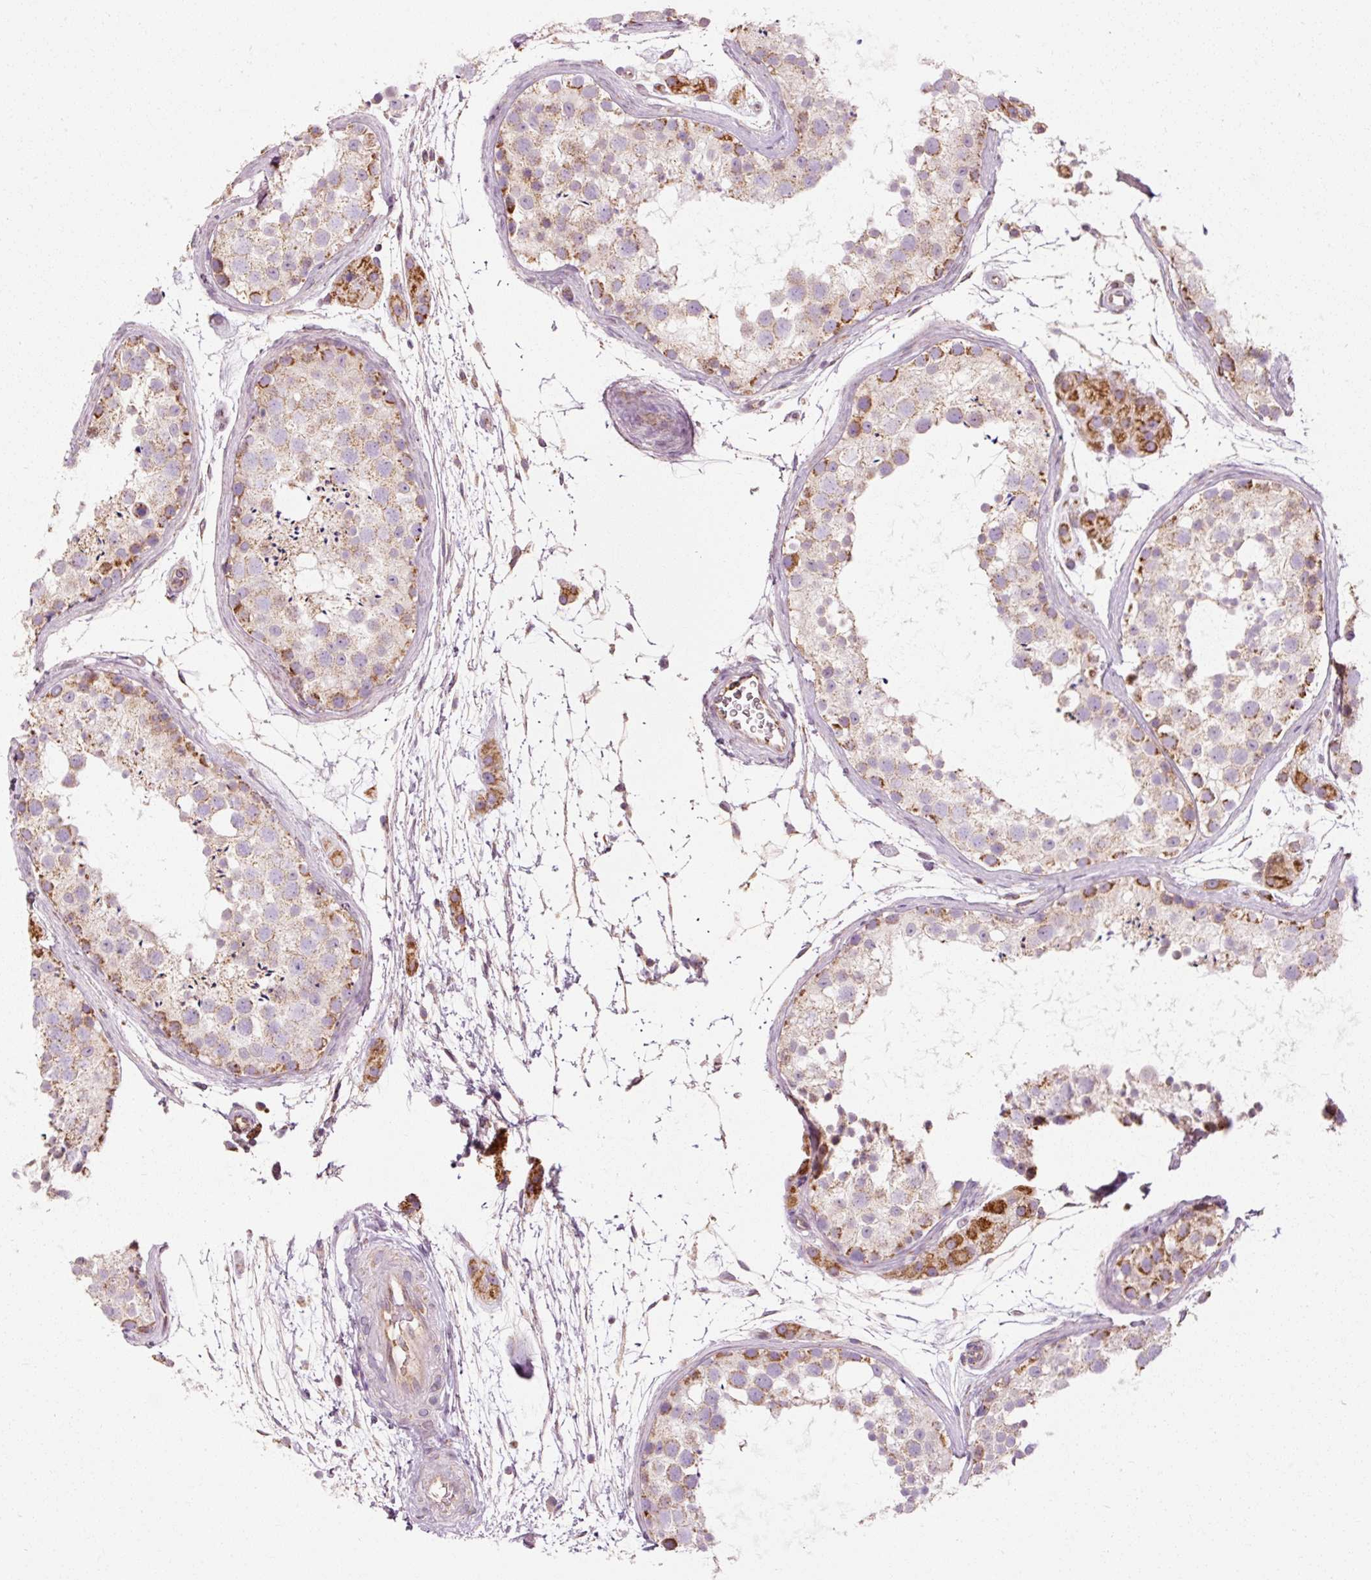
{"staining": {"intensity": "moderate", "quantity": "<25%", "location": "cytoplasmic/membranous"}, "tissue": "testis", "cell_type": "Cells in seminiferous ducts", "image_type": "normal", "snomed": [{"axis": "morphology", "description": "Normal tissue, NOS"}, {"axis": "topography", "description": "Testis"}], "caption": "Immunohistochemical staining of normal testis exhibits moderate cytoplasmic/membranous protein staining in approximately <25% of cells in seminiferous ducts.", "gene": "NDUFB4", "patient": {"sex": "male", "age": 41}}